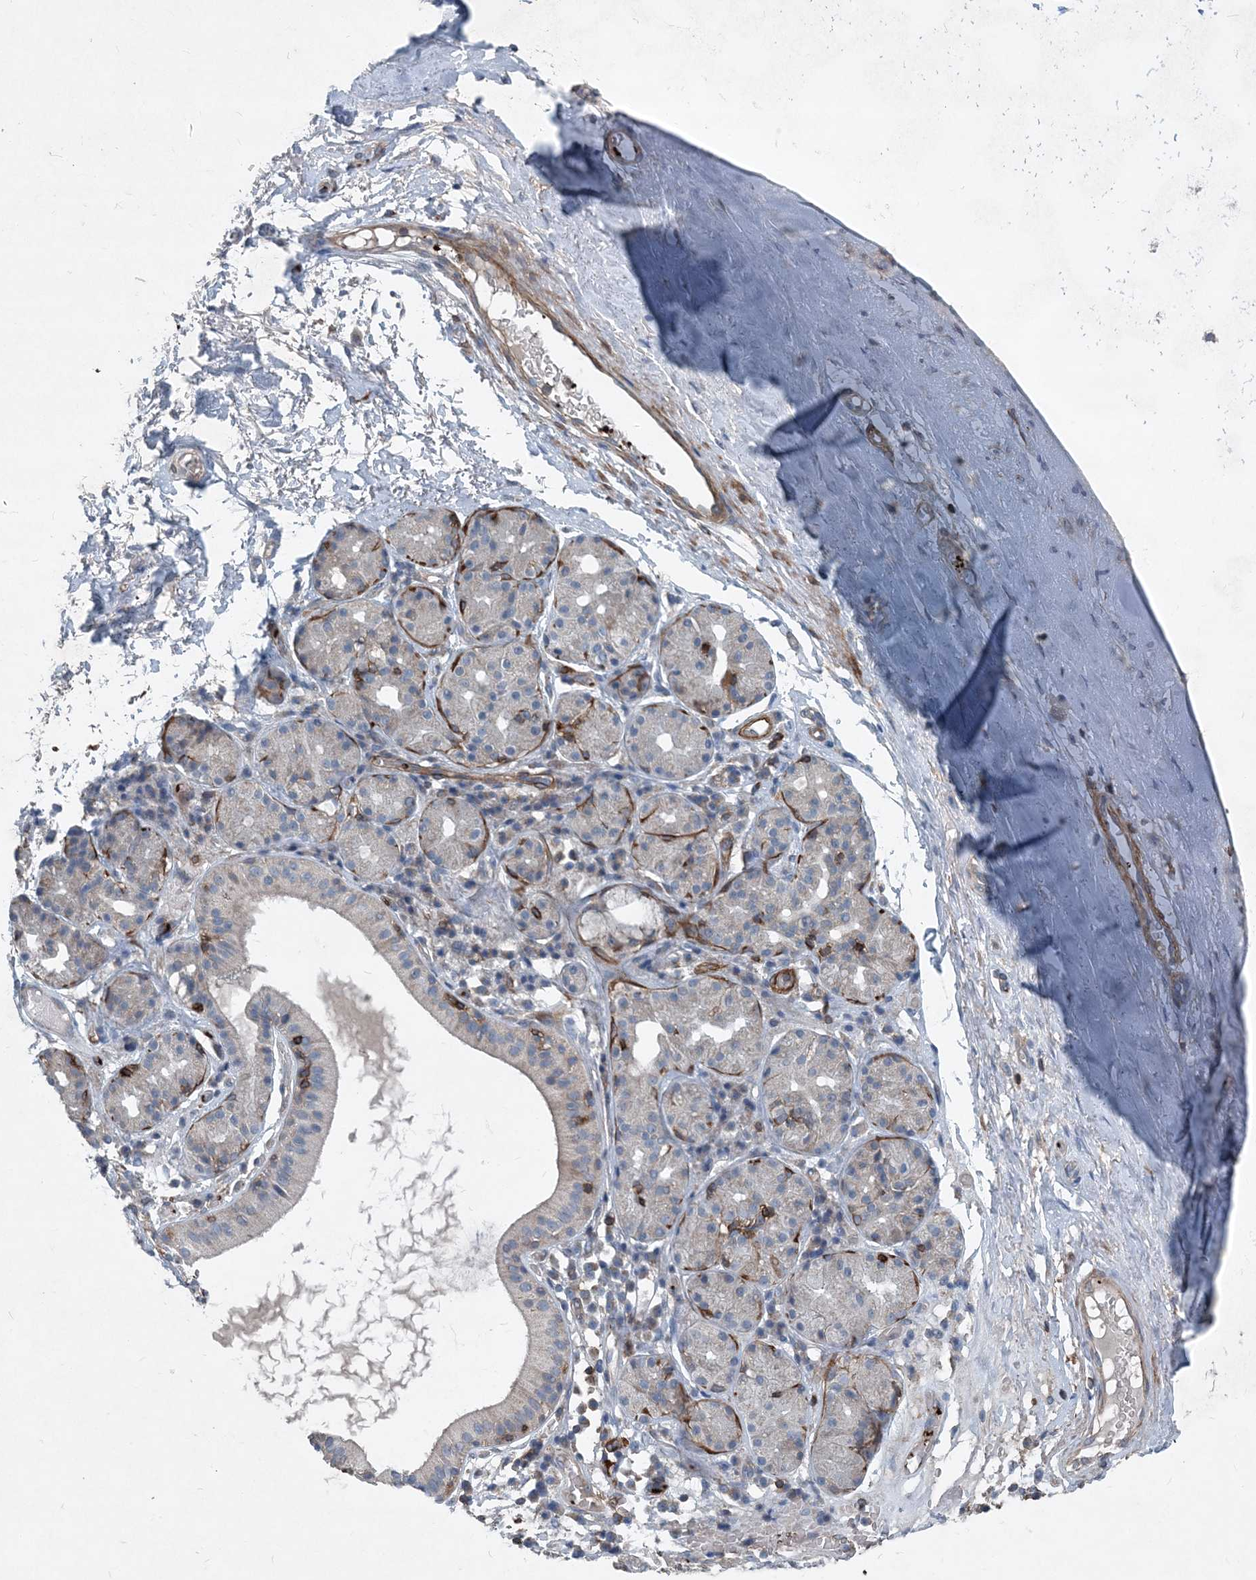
{"staining": {"intensity": "moderate", "quantity": "<25%", "location": "cytoplasmic/membranous"}, "tissue": "adipose tissue", "cell_type": "Adipocytes", "image_type": "normal", "snomed": [{"axis": "morphology", "description": "Normal tissue, NOS"}, {"axis": "morphology", "description": "Basal cell carcinoma"}, {"axis": "topography", "description": "Cartilage tissue"}, {"axis": "topography", "description": "Nasopharynx"}, {"axis": "topography", "description": "Oral tissue"}], "caption": "IHC staining of unremarkable adipose tissue, which shows low levels of moderate cytoplasmic/membranous expression in about <25% of adipocytes indicating moderate cytoplasmic/membranous protein staining. The staining was performed using DAB (brown) for protein detection and nuclei were counterstained in hematoxylin (blue).", "gene": "DGUOK", "patient": {"sex": "female", "age": 77}}